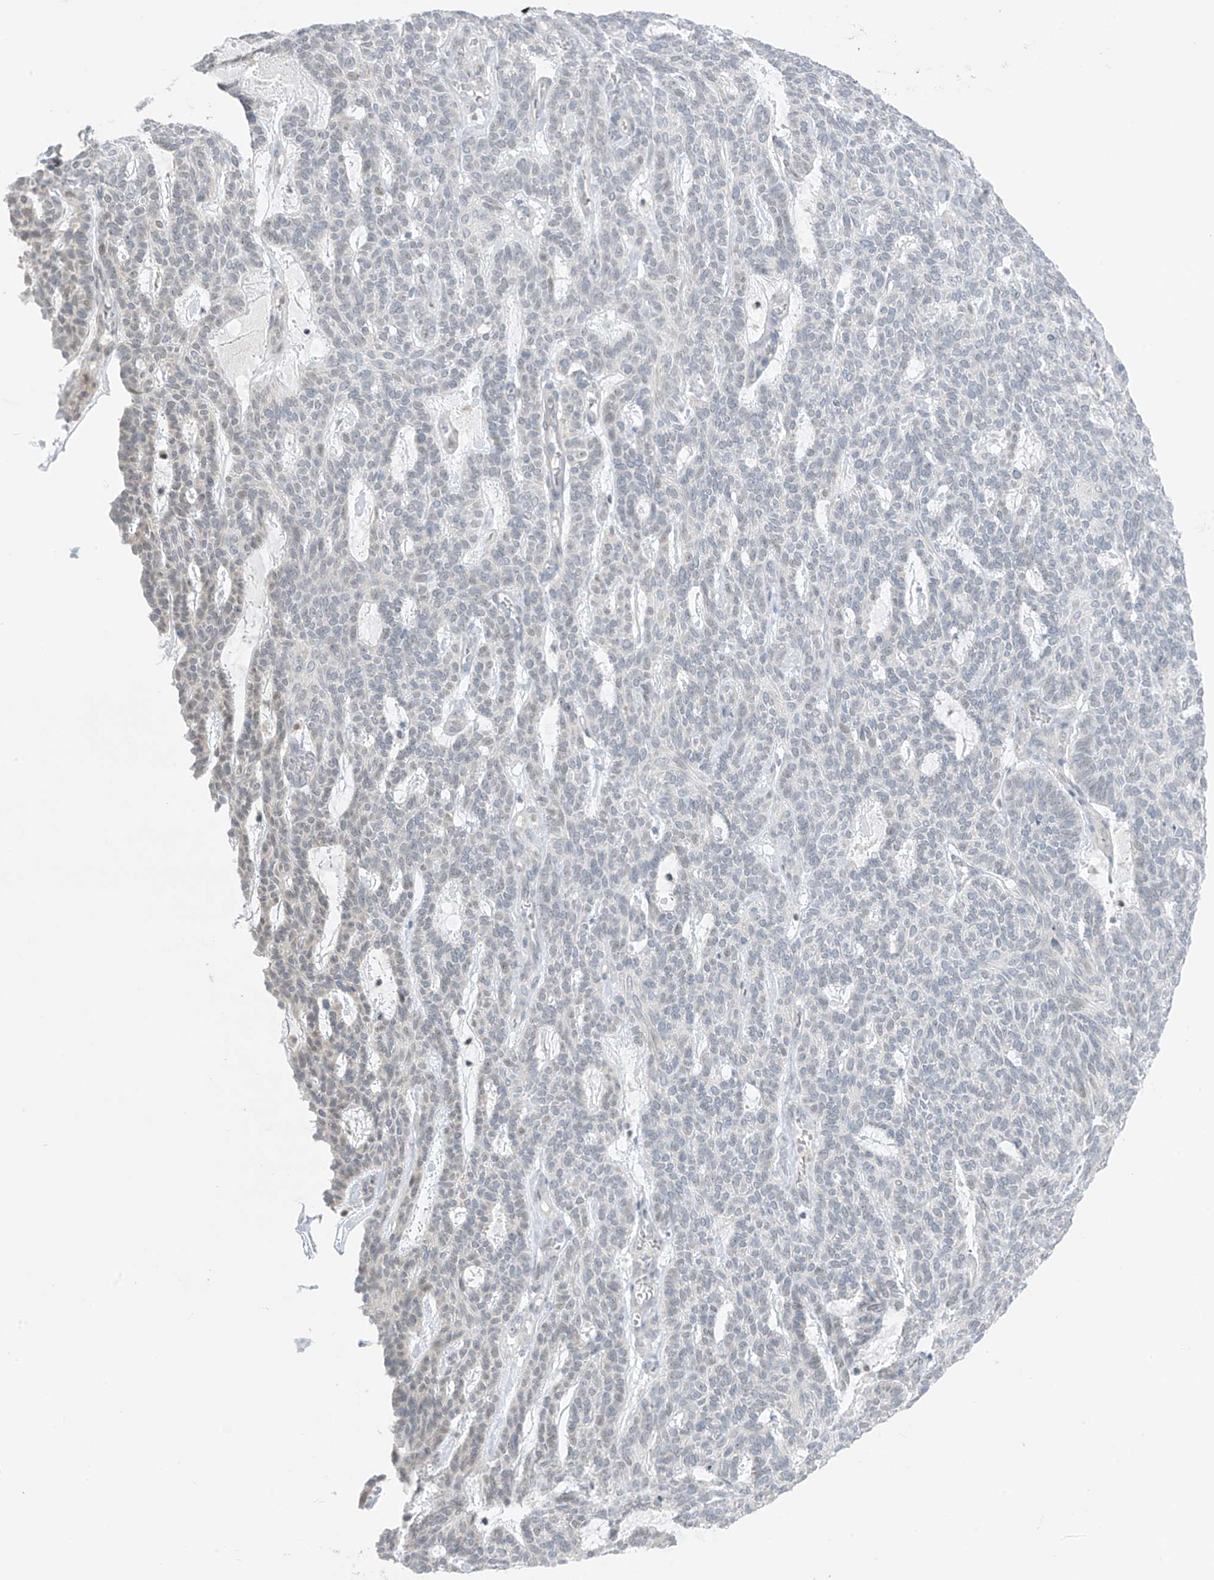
{"staining": {"intensity": "negative", "quantity": "none", "location": "none"}, "tissue": "skin cancer", "cell_type": "Tumor cells", "image_type": "cancer", "snomed": [{"axis": "morphology", "description": "Squamous cell carcinoma, NOS"}, {"axis": "topography", "description": "Skin"}], "caption": "IHC of human skin squamous cell carcinoma shows no positivity in tumor cells. (Immunohistochemistry, brightfield microscopy, high magnification).", "gene": "ASPRV1", "patient": {"sex": "female", "age": 90}}